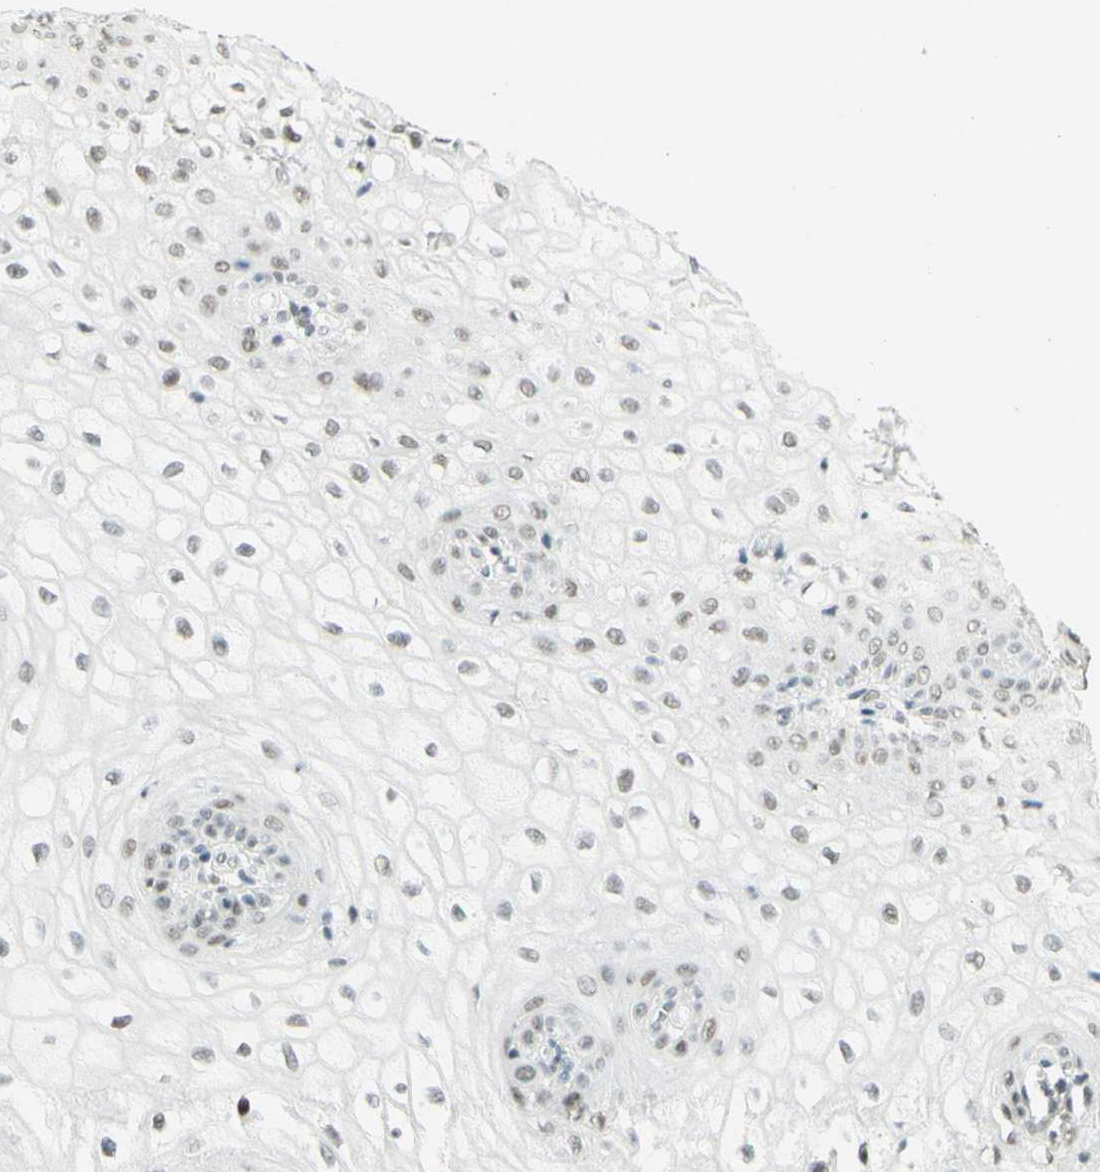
{"staining": {"intensity": "weak", "quantity": ">75%", "location": "nuclear"}, "tissue": "vagina", "cell_type": "Squamous epithelial cells", "image_type": "normal", "snomed": [{"axis": "morphology", "description": "Normal tissue, NOS"}, {"axis": "topography", "description": "Vagina"}], "caption": "Protein analysis of unremarkable vagina reveals weak nuclear positivity in approximately >75% of squamous epithelial cells.", "gene": "PMS2", "patient": {"sex": "female", "age": 34}}